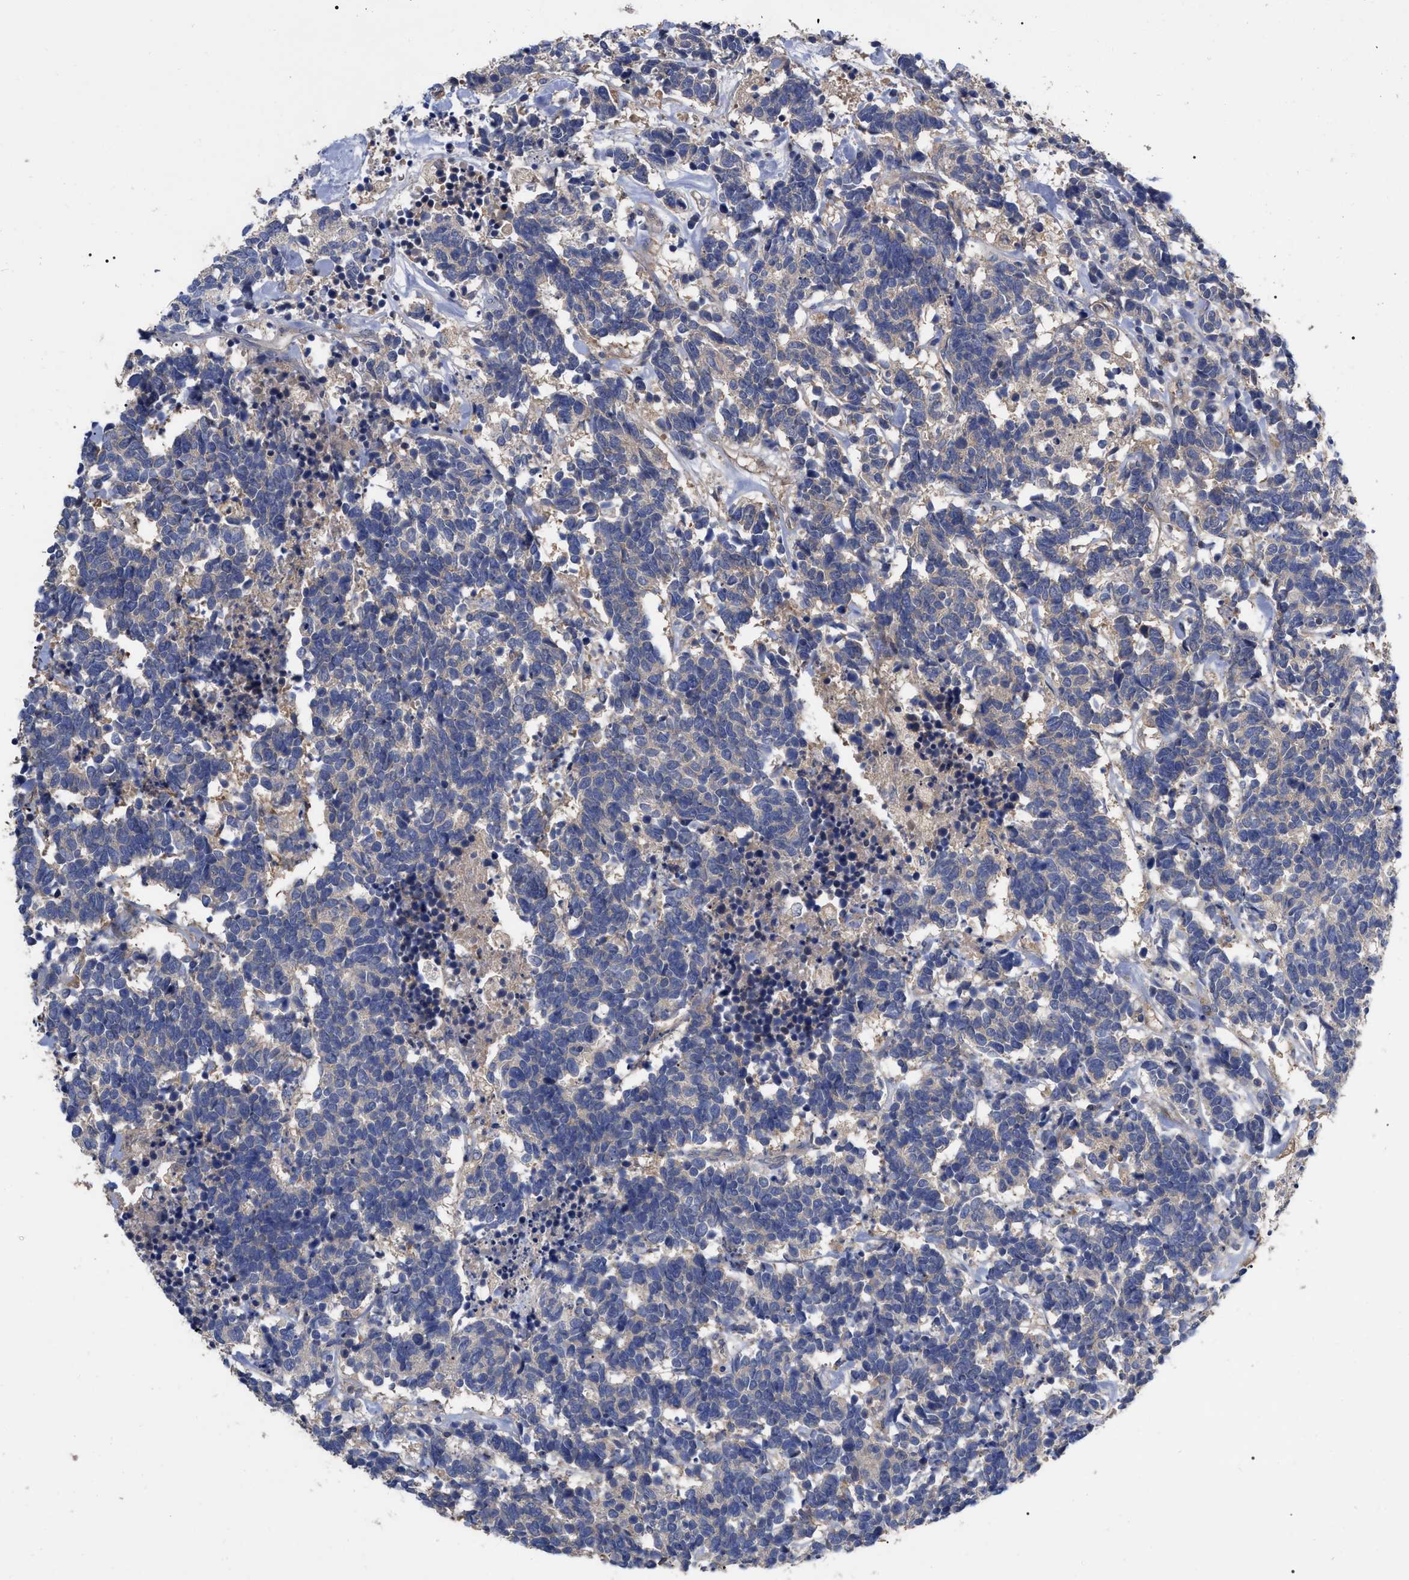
{"staining": {"intensity": "weak", "quantity": "25%-75%", "location": "cytoplasmic/membranous"}, "tissue": "carcinoid", "cell_type": "Tumor cells", "image_type": "cancer", "snomed": [{"axis": "morphology", "description": "Carcinoma, NOS"}, {"axis": "morphology", "description": "Carcinoid, malignant, NOS"}, {"axis": "topography", "description": "Urinary bladder"}], "caption": "Immunohistochemical staining of human carcinoid displays low levels of weak cytoplasmic/membranous protein staining in approximately 25%-75% of tumor cells. The staining is performed using DAB brown chromogen to label protein expression. The nuclei are counter-stained blue using hematoxylin.", "gene": "RAP1GDS1", "patient": {"sex": "male", "age": 57}}